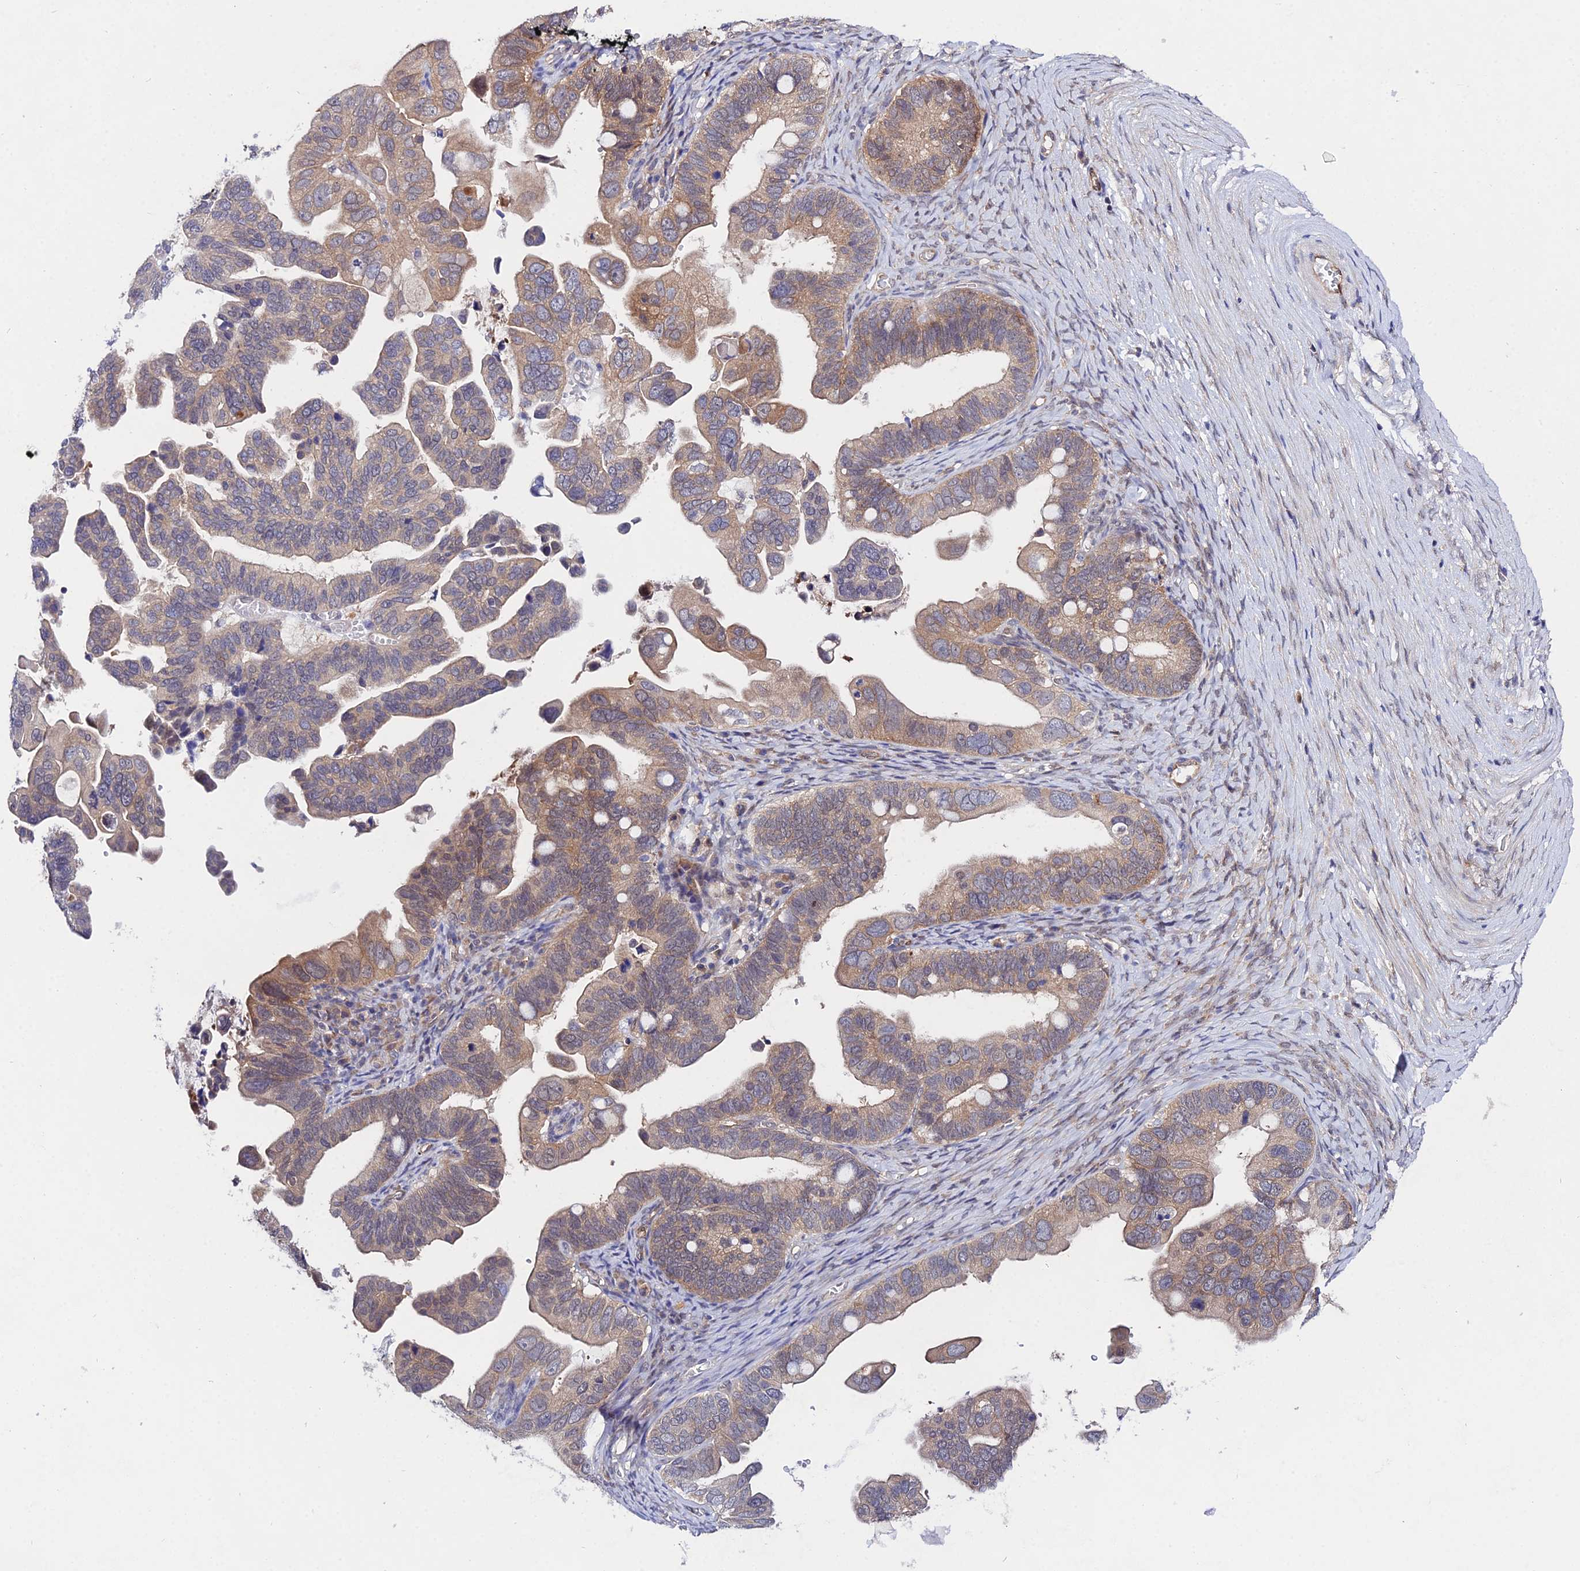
{"staining": {"intensity": "weak", "quantity": ">75%", "location": "cytoplasmic/membranous,nuclear"}, "tissue": "ovarian cancer", "cell_type": "Tumor cells", "image_type": "cancer", "snomed": [{"axis": "morphology", "description": "Cystadenocarcinoma, serous, NOS"}, {"axis": "topography", "description": "Ovary"}], "caption": "A brown stain labels weak cytoplasmic/membranous and nuclear positivity of a protein in serous cystadenocarcinoma (ovarian) tumor cells.", "gene": "PPP2R2C", "patient": {"sex": "female", "age": 56}}